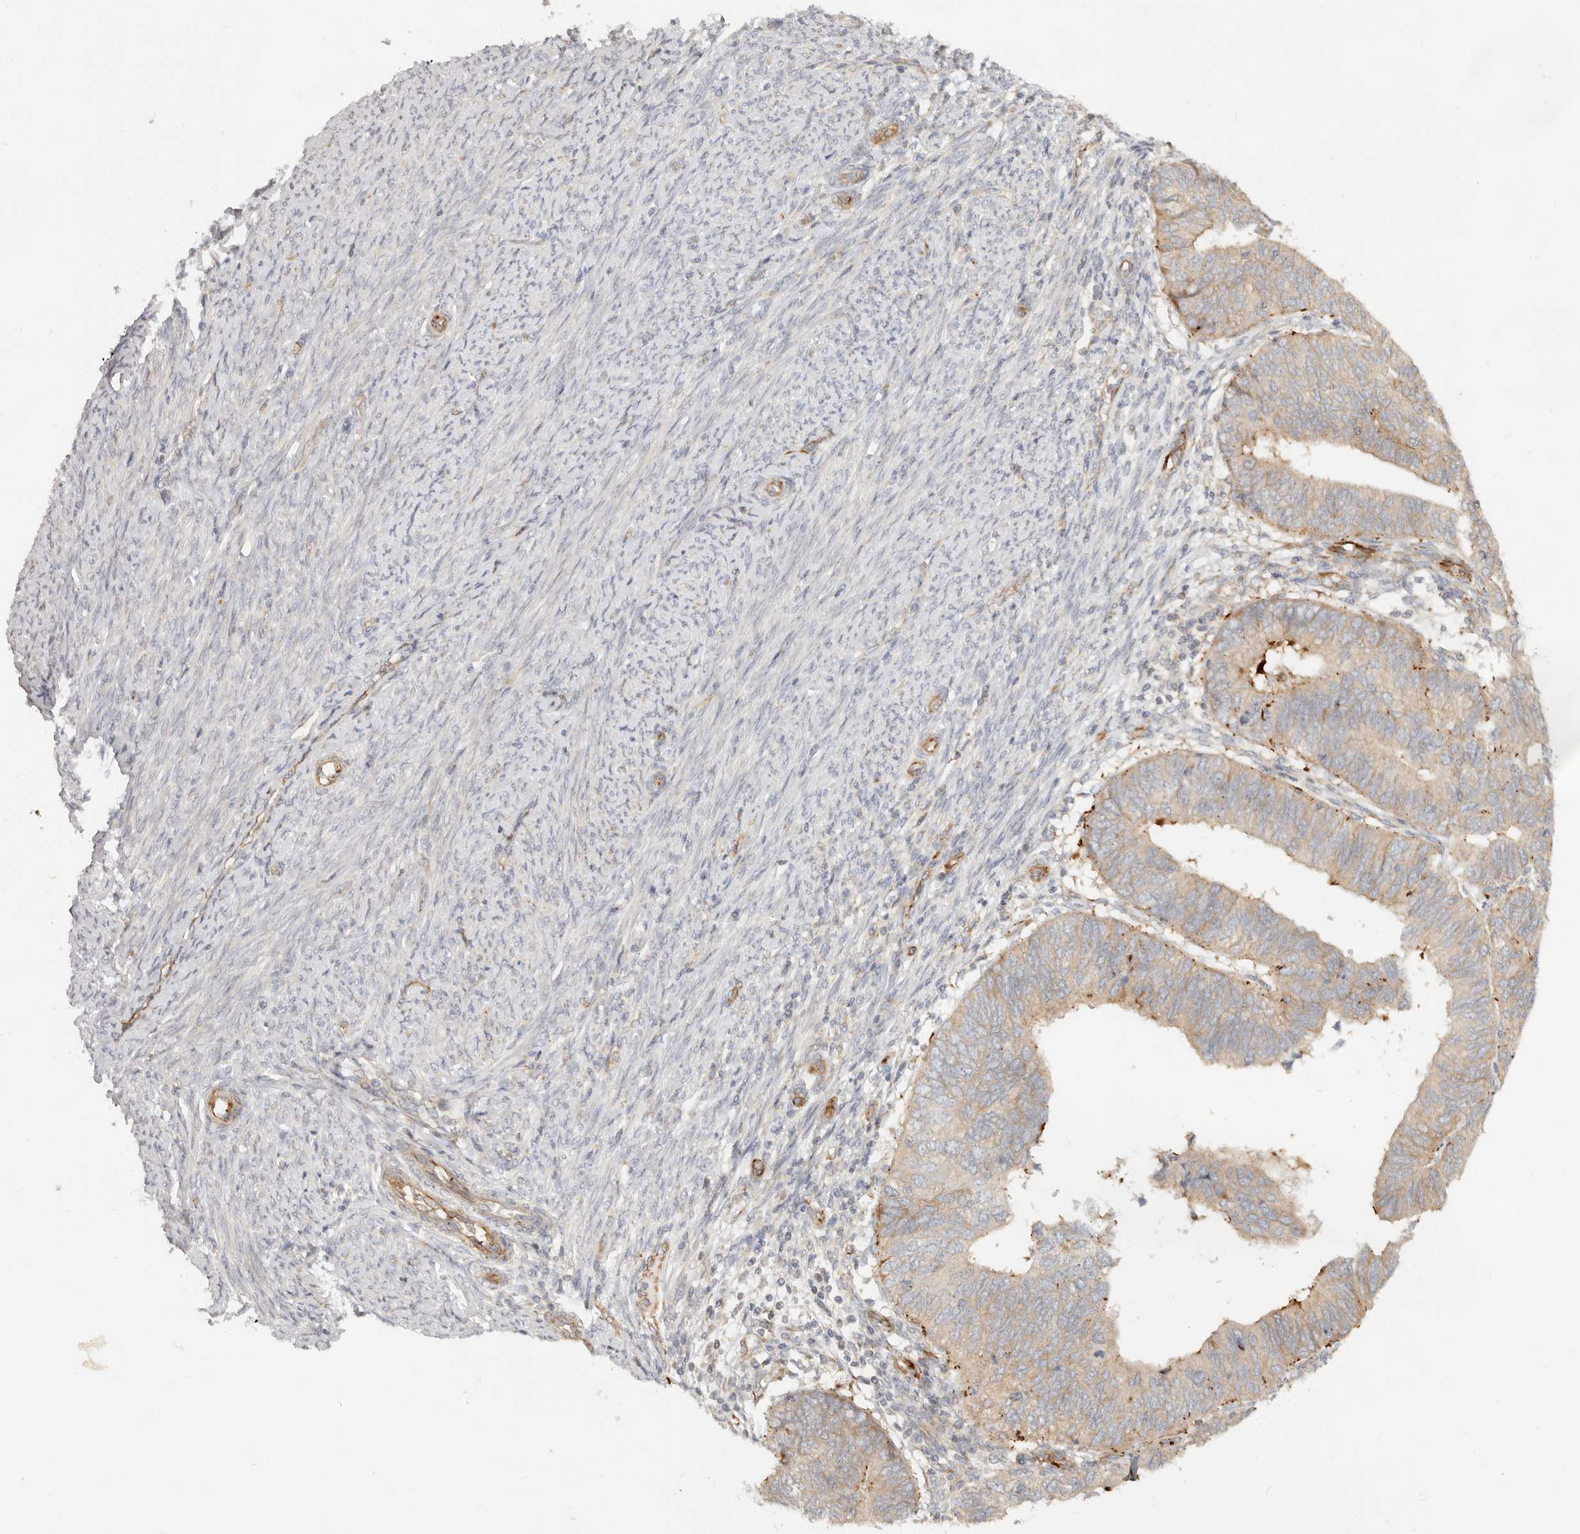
{"staining": {"intensity": "weak", "quantity": "25%-75%", "location": "cytoplasmic/membranous"}, "tissue": "endometrial cancer", "cell_type": "Tumor cells", "image_type": "cancer", "snomed": [{"axis": "morphology", "description": "Adenocarcinoma, NOS"}, {"axis": "topography", "description": "Uterus"}], "caption": "The micrograph exhibits staining of endometrial cancer, revealing weak cytoplasmic/membranous protein expression (brown color) within tumor cells. The staining was performed using DAB (3,3'-diaminobenzidine), with brown indicating positive protein expression. Nuclei are stained blue with hematoxylin.", "gene": "SASS6", "patient": {"sex": "female", "age": 77}}